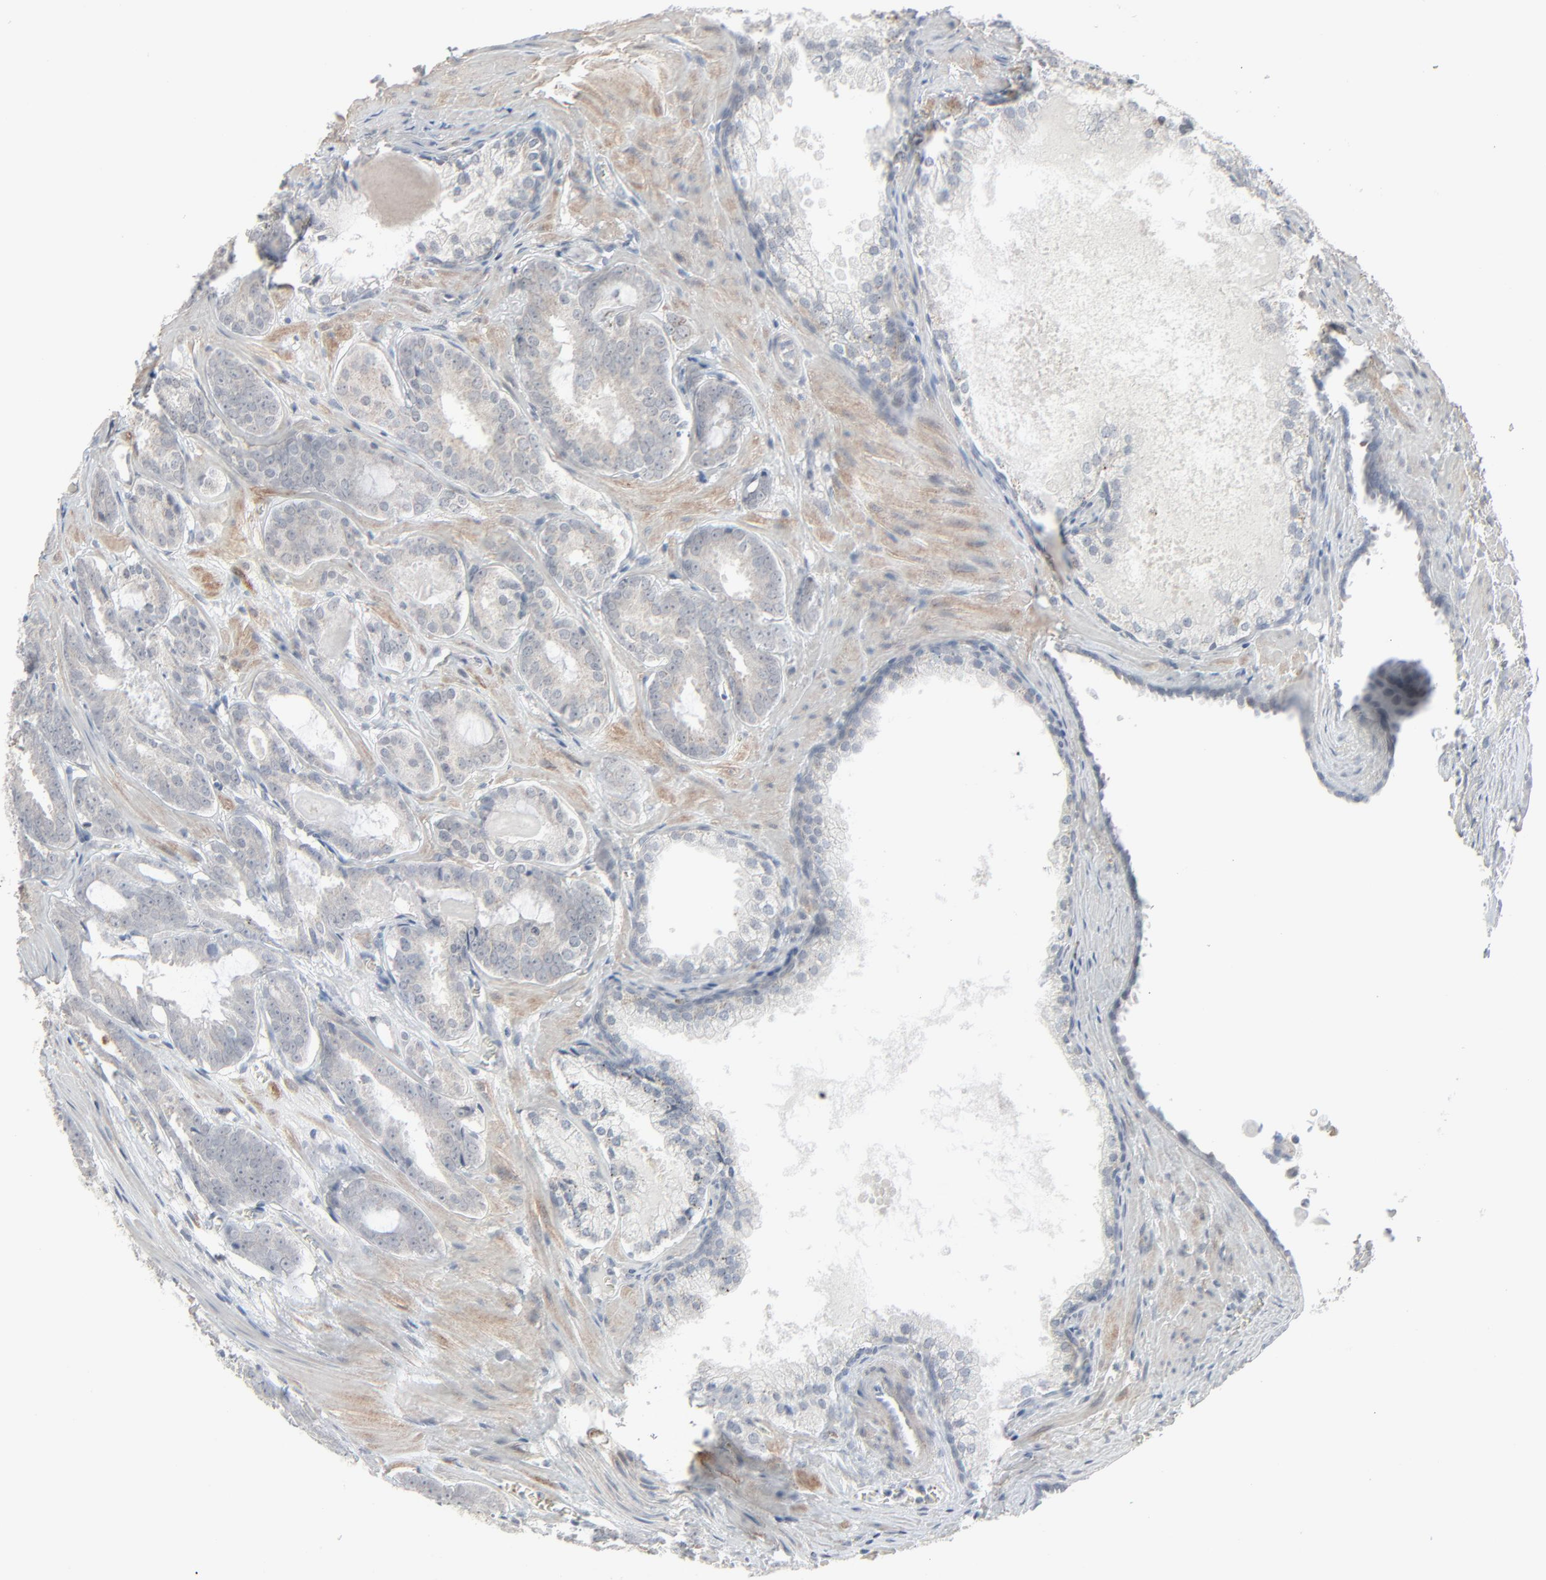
{"staining": {"intensity": "weak", "quantity": "25%-75%", "location": "cytoplasmic/membranous"}, "tissue": "prostate cancer", "cell_type": "Tumor cells", "image_type": "cancer", "snomed": [{"axis": "morphology", "description": "Adenocarcinoma, Medium grade"}, {"axis": "topography", "description": "Prostate"}], "caption": "Immunohistochemistry (IHC) of human adenocarcinoma (medium-grade) (prostate) demonstrates low levels of weak cytoplasmic/membranous expression in approximately 25%-75% of tumor cells.", "gene": "NEUROD1", "patient": {"sex": "male", "age": 64}}